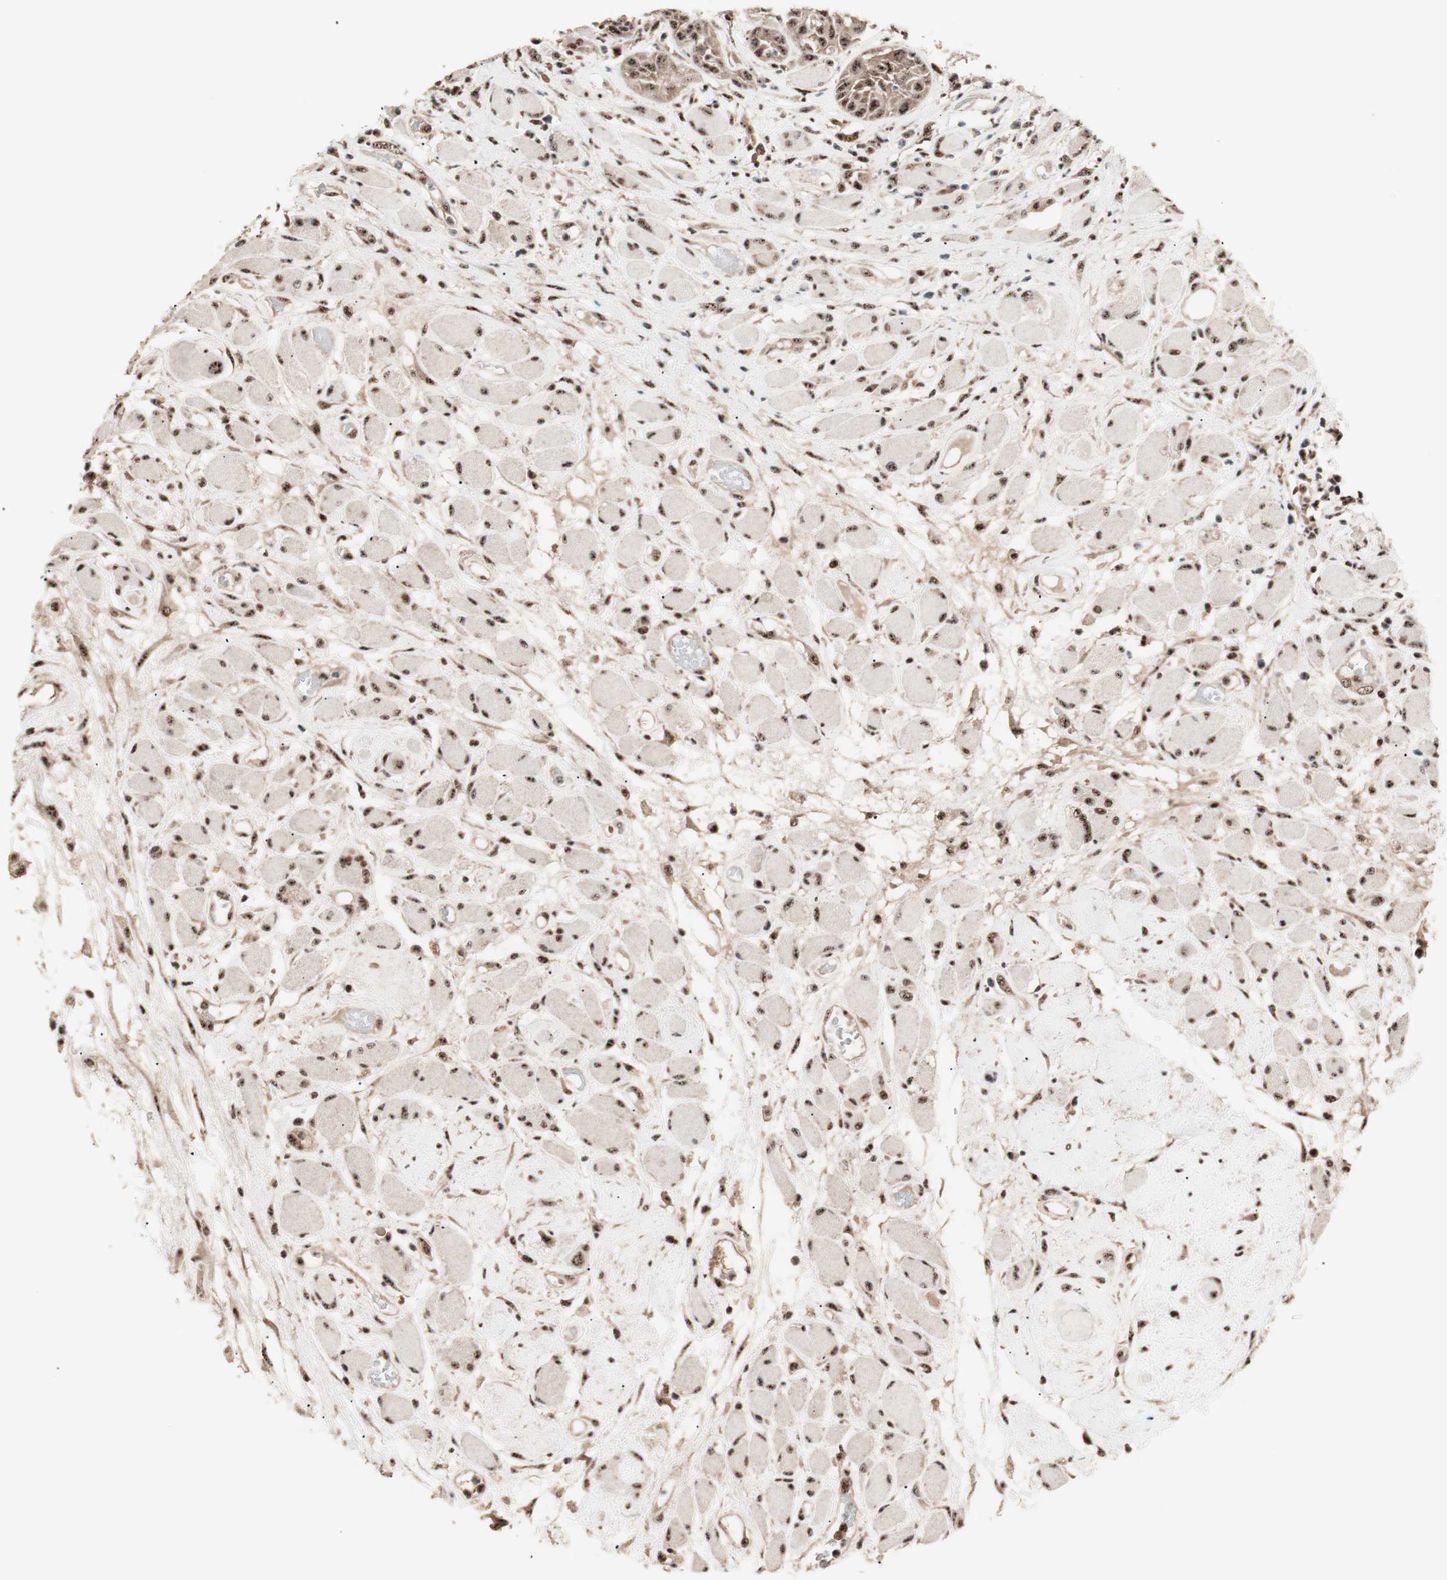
{"staining": {"intensity": "moderate", "quantity": ">75%", "location": "cytoplasmic/membranous,nuclear"}, "tissue": "head and neck cancer", "cell_type": "Tumor cells", "image_type": "cancer", "snomed": [{"axis": "morphology", "description": "Squamous cell carcinoma, NOS"}, {"axis": "topography", "description": "Head-Neck"}], "caption": "A photomicrograph showing moderate cytoplasmic/membranous and nuclear expression in approximately >75% of tumor cells in head and neck cancer (squamous cell carcinoma), as visualized by brown immunohistochemical staining.", "gene": "NR5A2", "patient": {"sex": "male", "age": 62}}